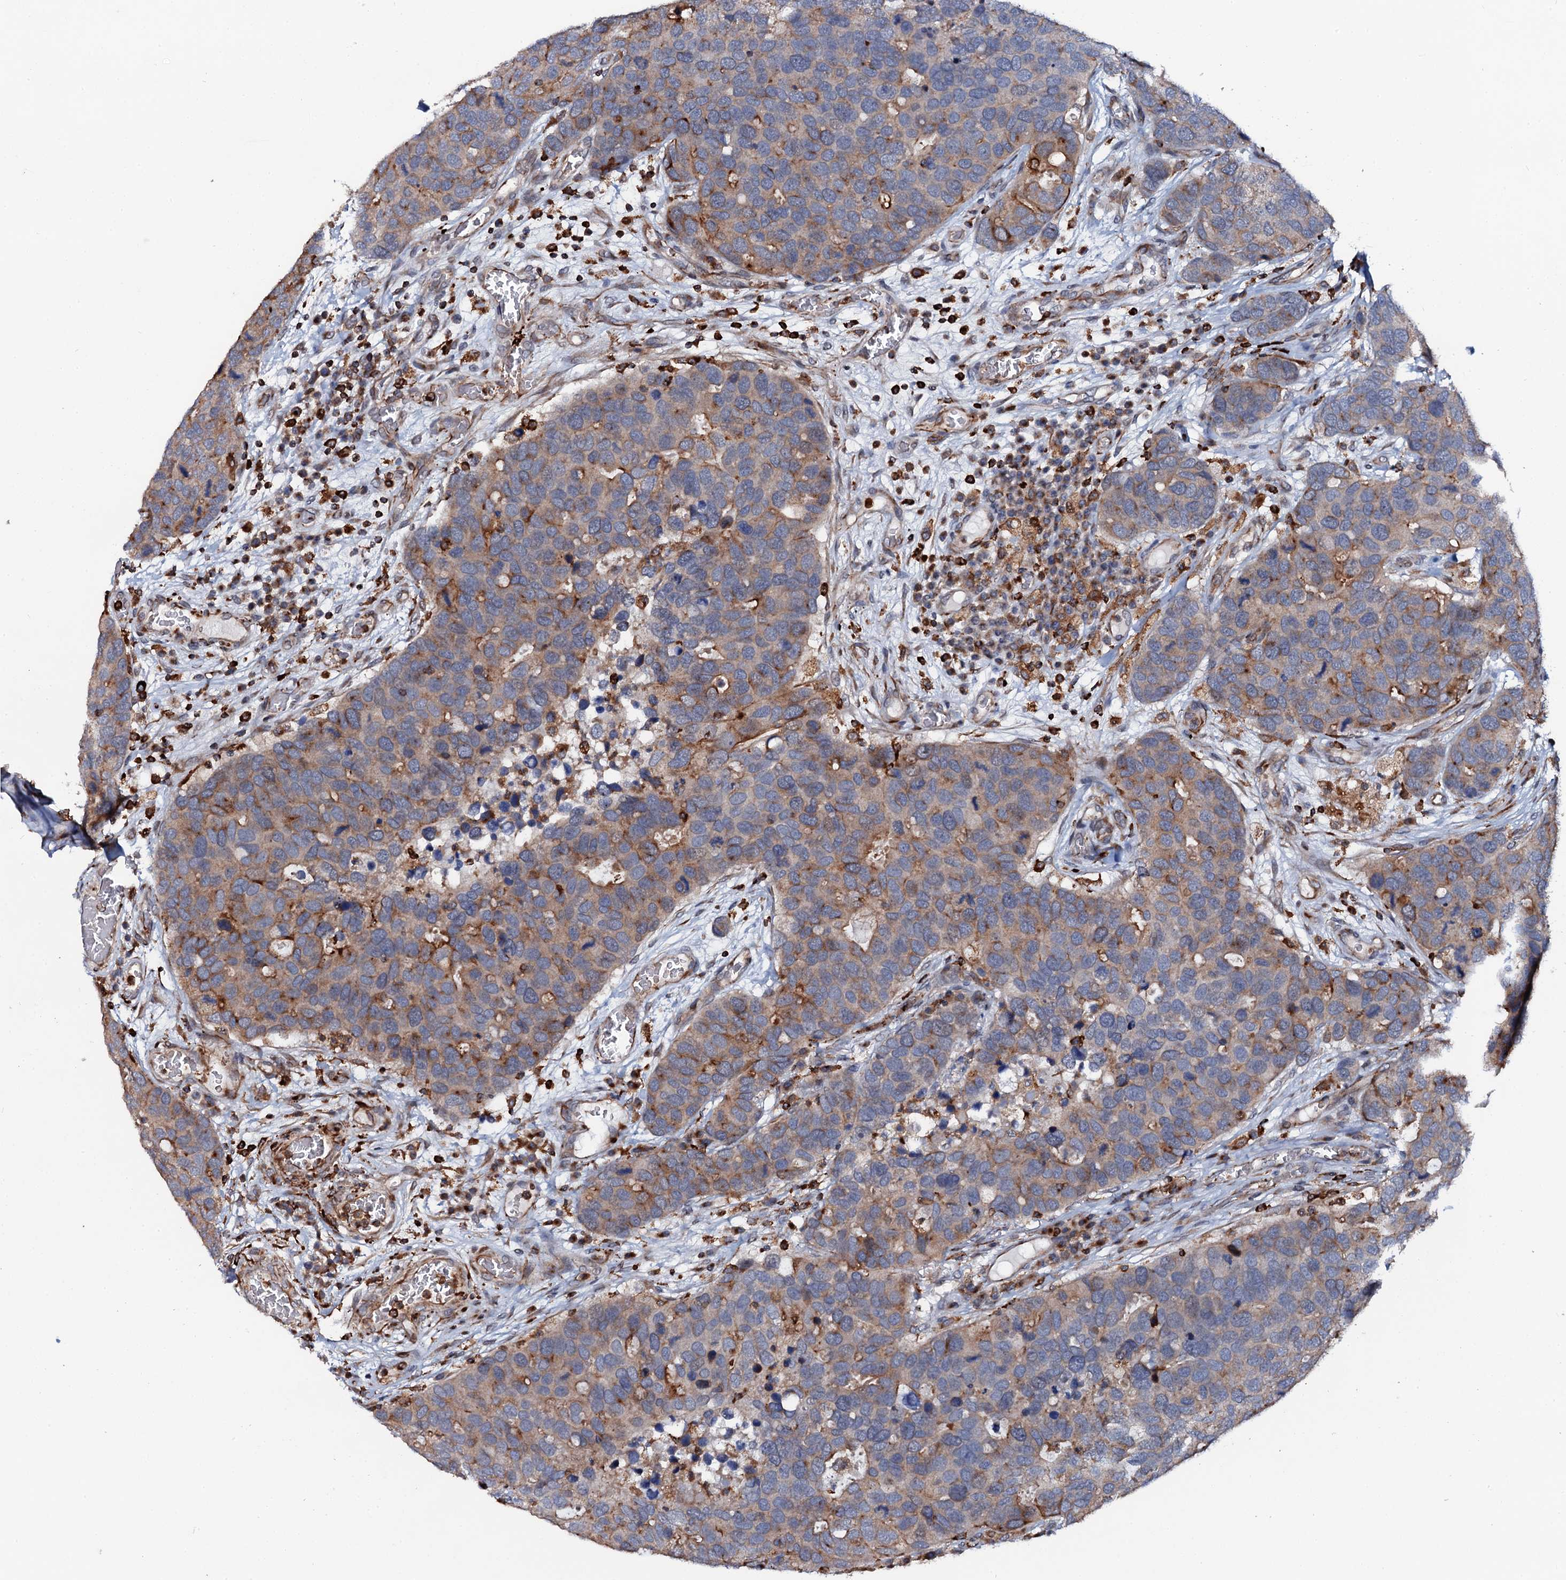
{"staining": {"intensity": "moderate", "quantity": "25%-75%", "location": "cytoplasmic/membranous"}, "tissue": "breast cancer", "cell_type": "Tumor cells", "image_type": "cancer", "snomed": [{"axis": "morphology", "description": "Duct carcinoma"}, {"axis": "topography", "description": "Breast"}], "caption": "Immunohistochemical staining of breast cancer shows medium levels of moderate cytoplasmic/membranous protein expression in about 25%-75% of tumor cells.", "gene": "VAMP8", "patient": {"sex": "female", "age": 83}}